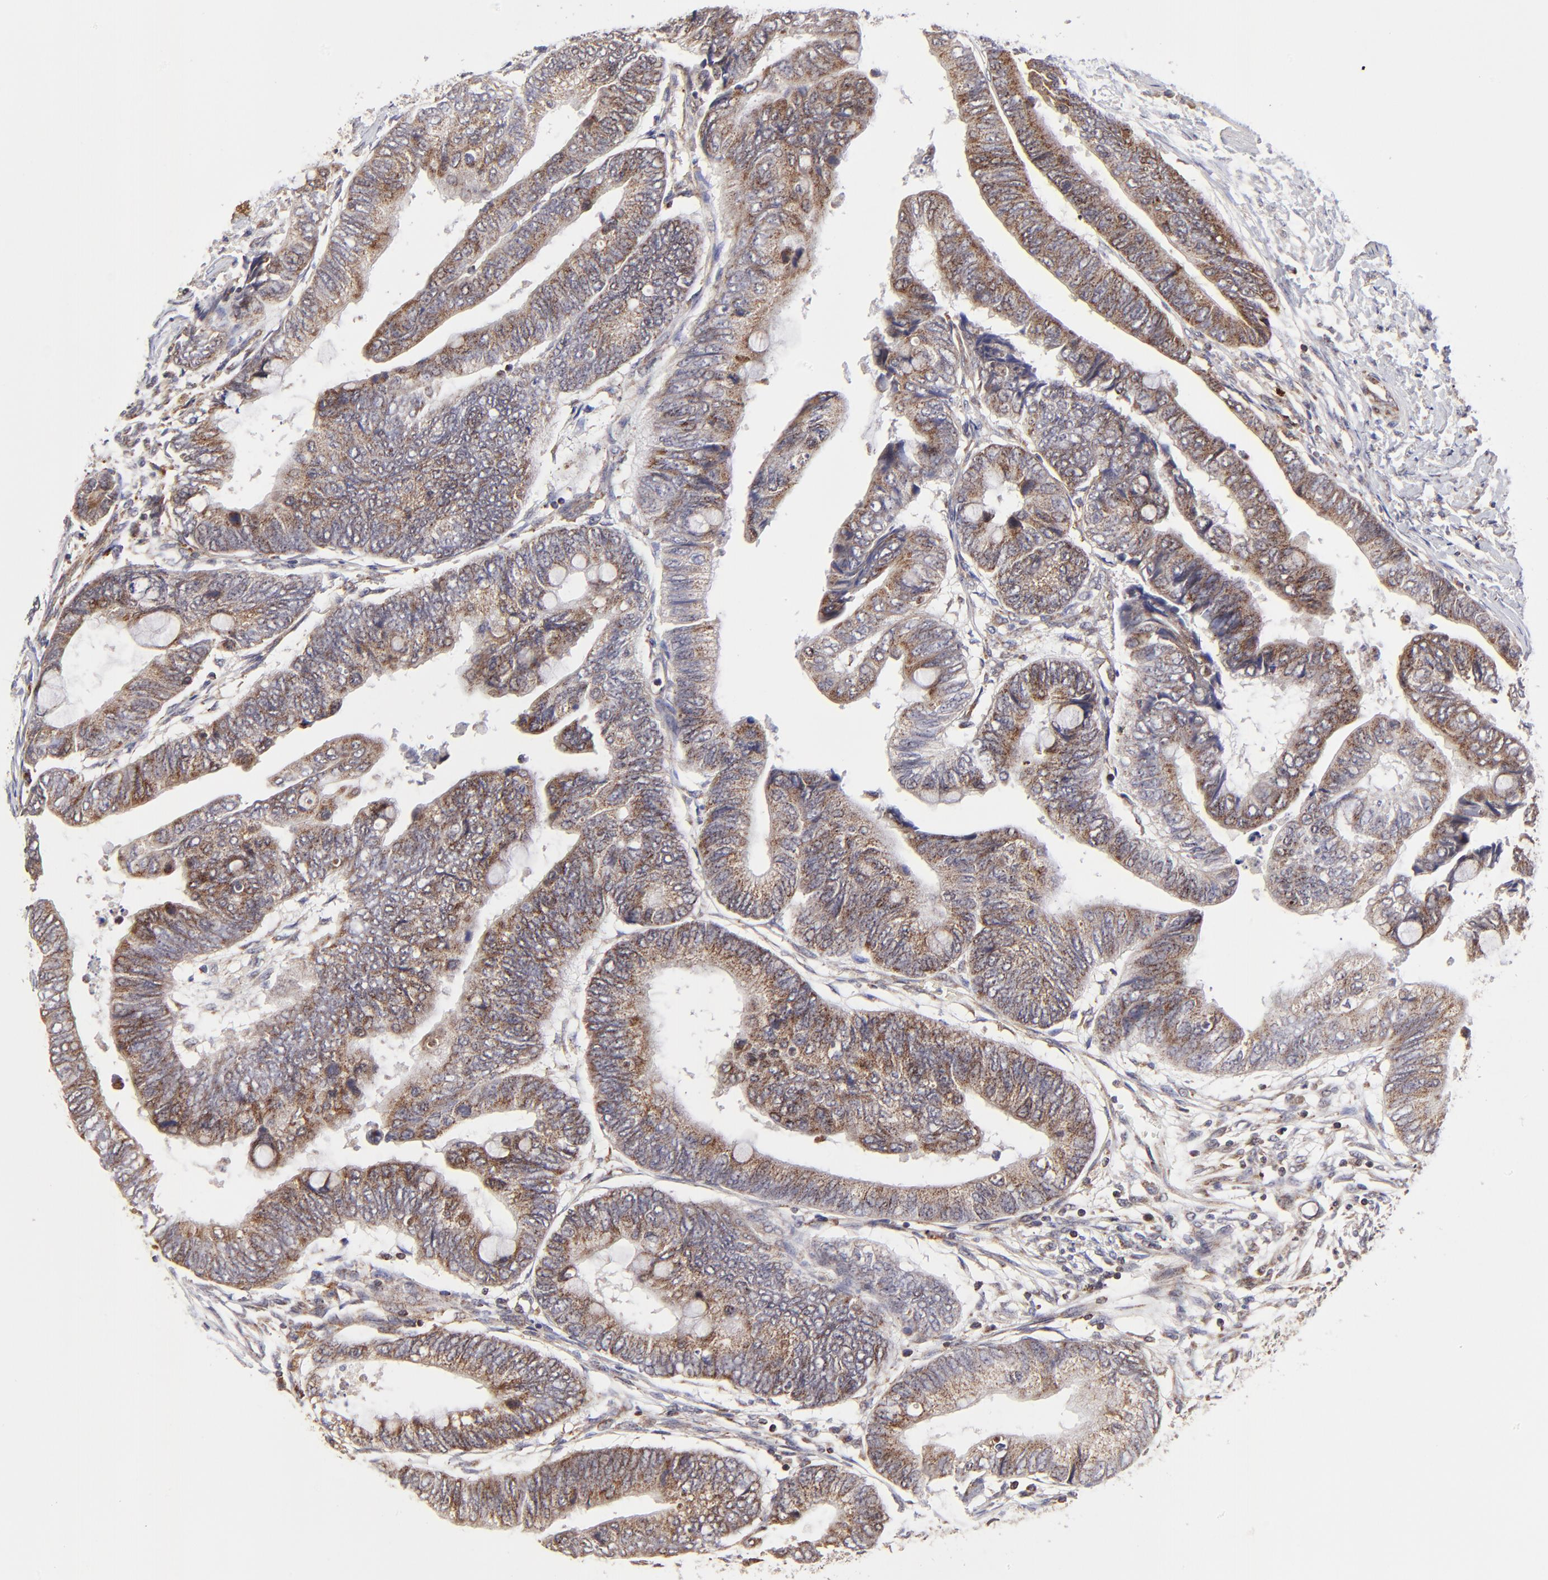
{"staining": {"intensity": "moderate", "quantity": ">75%", "location": "cytoplasmic/membranous"}, "tissue": "colorectal cancer", "cell_type": "Tumor cells", "image_type": "cancer", "snomed": [{"axis": "morphology", "description": "Normal tissue, NOS"}, {"axis": "morphology", "description": "Adenocarcinoma, NOS"}, {"axis": "topography", "description": "Rectum"}, {"axis": "topography", "description": "Peripheral nerve tissue"}], "caption": "Protein staining by immunohistochemistry displays moderate cytoplasmic/membranous positivity in approximately >75% of tumor cells in colorectal cancer (adenocarcinoma). (Stains: DAB (3,3'-diaminobenzidine) in brown, nuclei in blue, Microscopy: brightfield microscopy at high magnification).", "gene": "MAP2K7", "patient": {"sex": "male", "age": 92}}